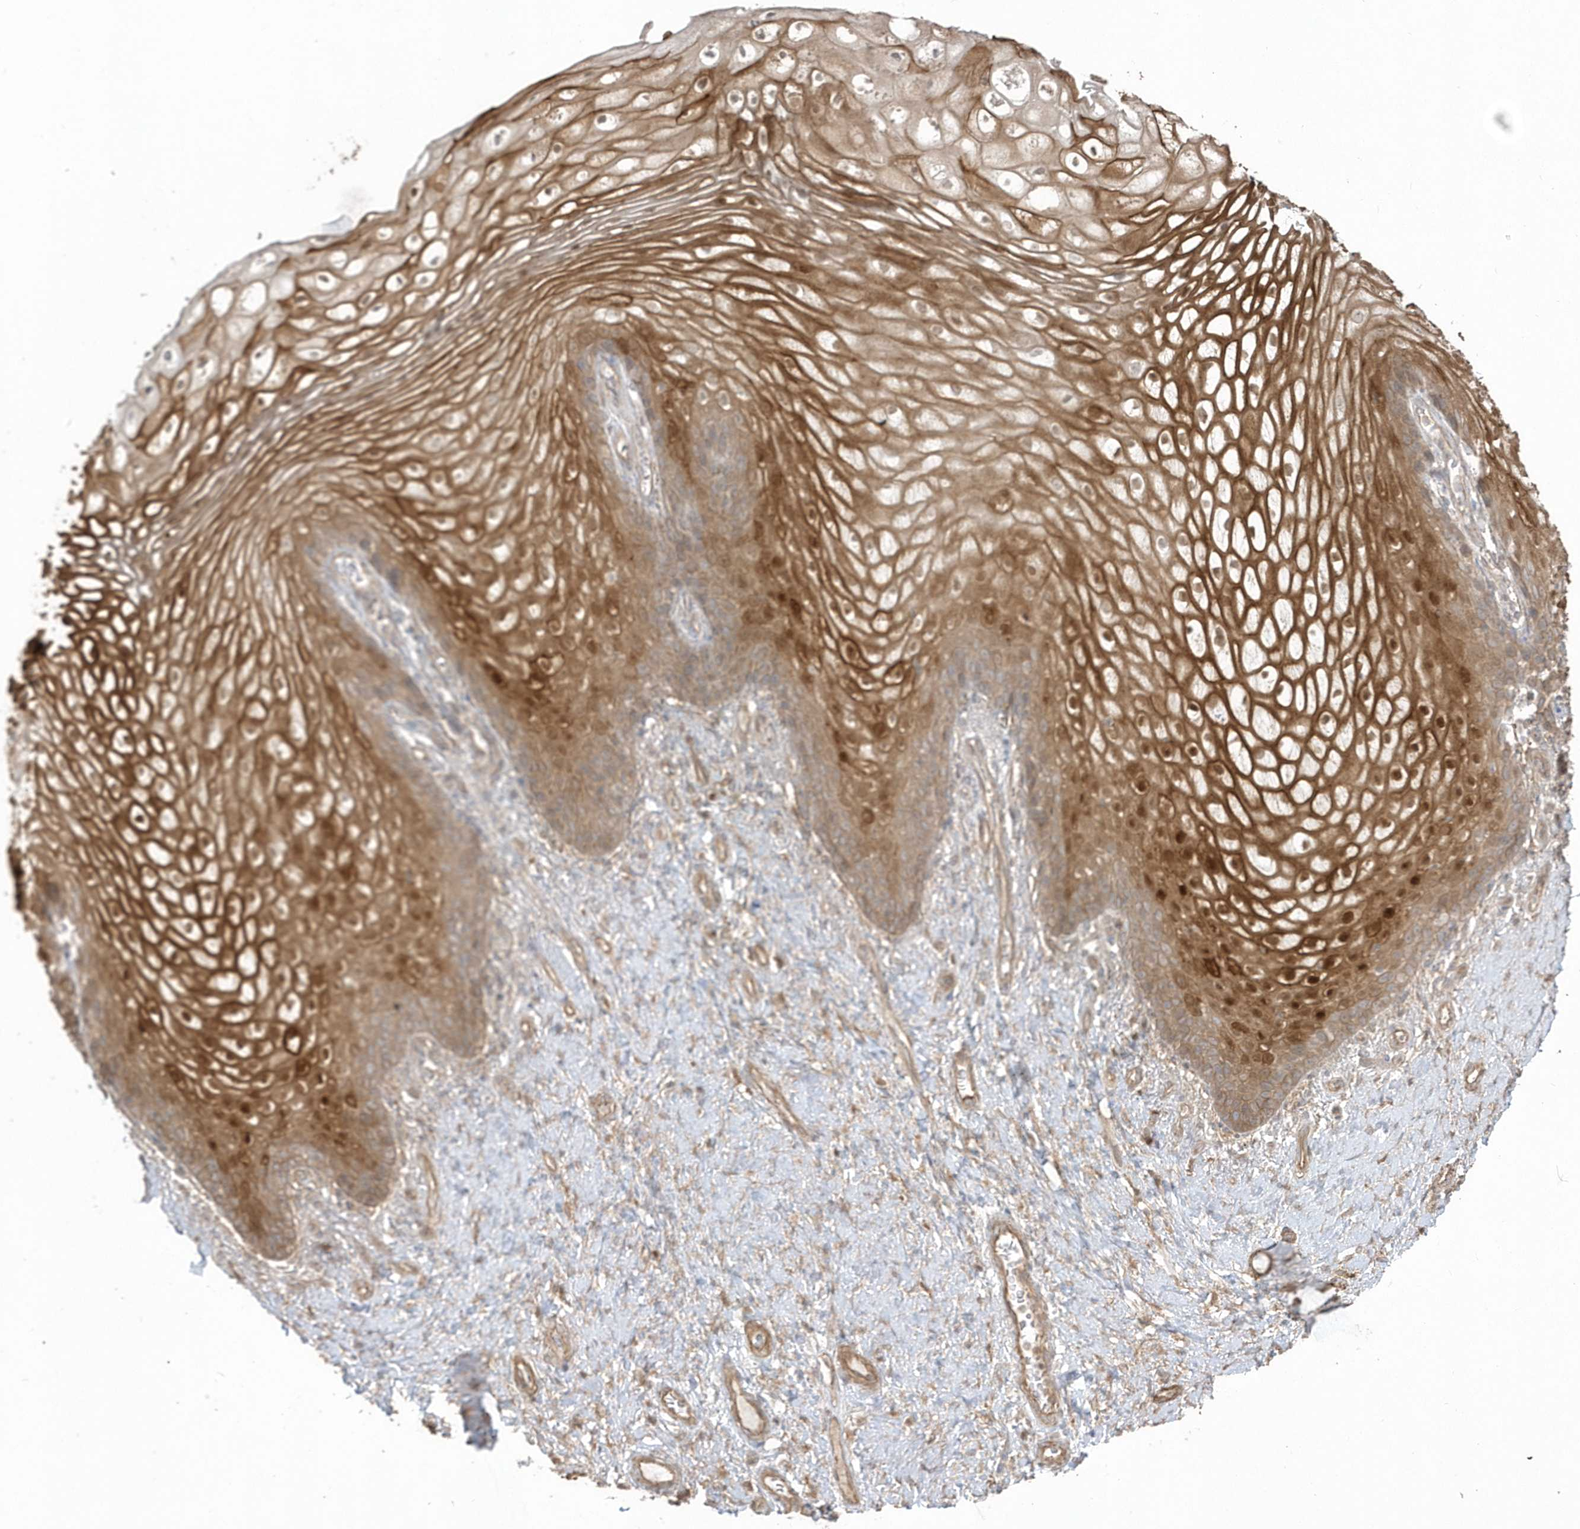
{"staining": {"intensity": "moderate", "quantity": ">75%", "location": "cytoplasmic/membranous,nuclear"}, "tissue": "vagina", "cell_type": "Squamous epithelial cells", "image_type": "normal", "snomed": [{"axis": "morphology", "description": "Normal tissue, NOS"}, {"axis": "topography", "description": "Vagina"}], "caption": "Moderate cytoplasmic/membranous,nuclear expression for a protein is appreciated in about >75% of squamous epithelial cells of unremarkable vagina using immunohistochemistry.", "gene": "ARMC8", "patient": {"sex": "female", "age": 60}}